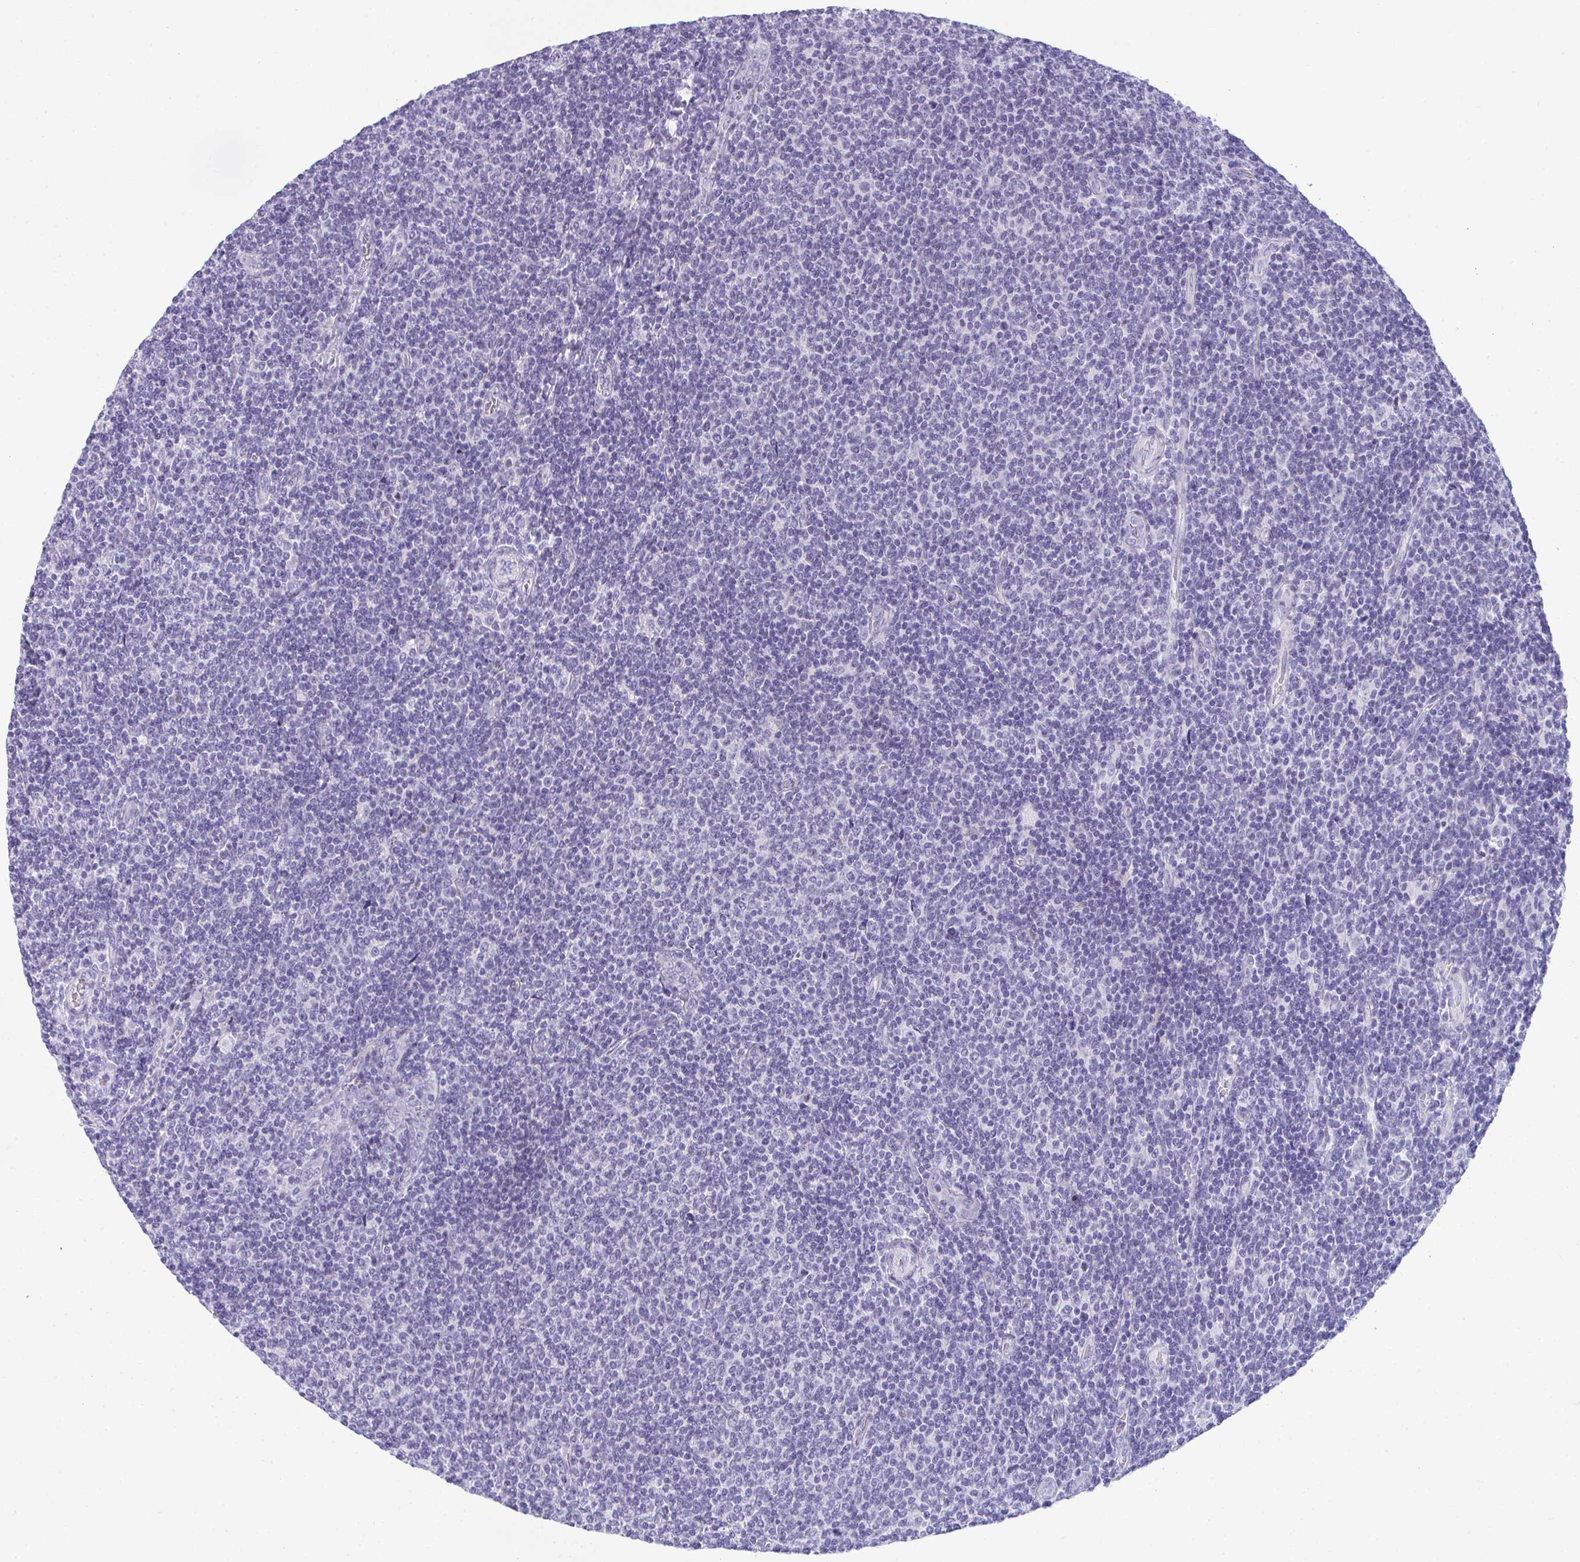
{"staining": {"intensity": "negative", "quantity": "none", "location": "none"}, "tissue": "lymphoma", "cell_type": "Tumor cells", "image_type": "cancer", "snomed": [{"axis": "morphology", "description": "Malignant lymphoma, non-Hodgkin's type, Low grade"}, {"axis": "topography", "description": "Lymph node"}], "caption": "Immunohistochemistry photomicrograph of neoplastic tissue: human low-grade malignant lymphoma, non-Hodgkin's type stained with DAB (3,3'-diaminobenzidine) demonstrates no significant protein expression in tumor cells.", "gene": "TTC30B", "patient": {"sex": "male", "age": 52}}